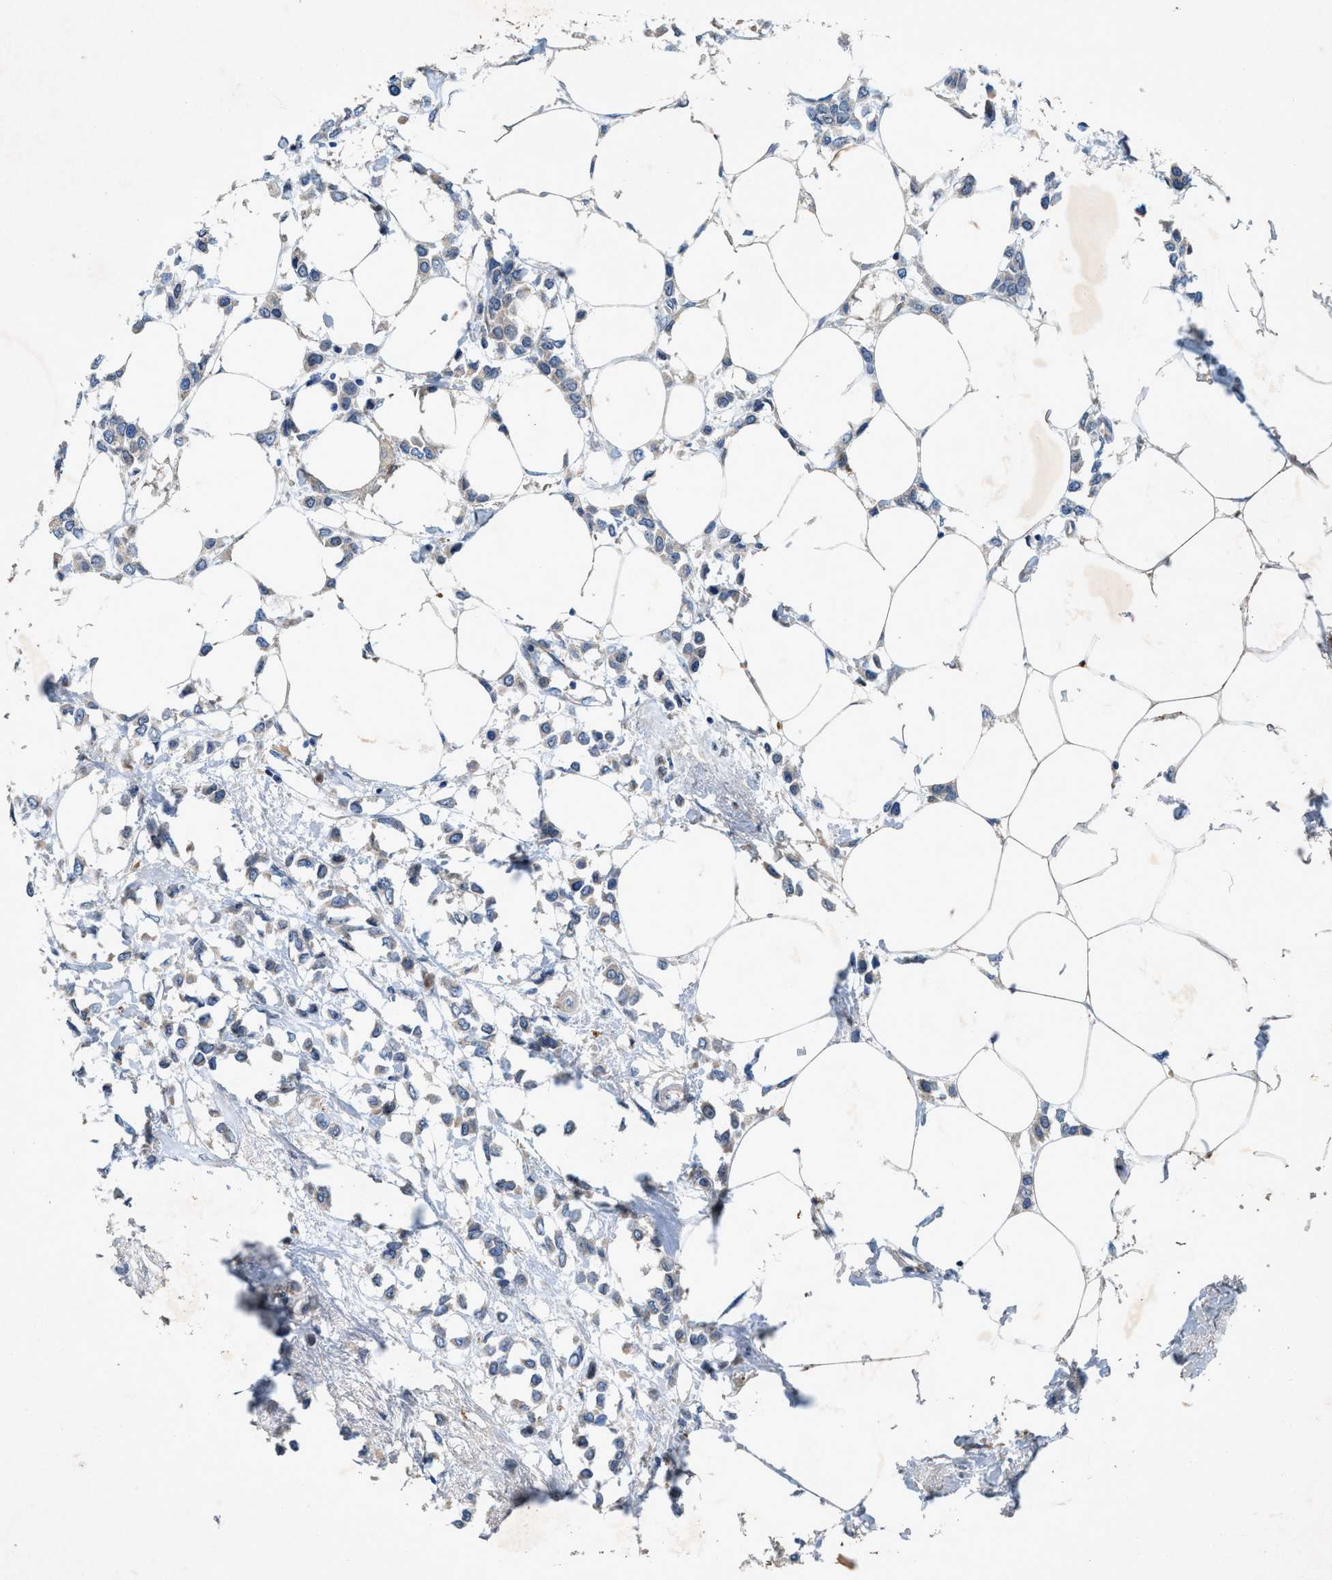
{"staining": {"intensity": "weak", "quantity": "<25%", "location": "cytoplasmic/membranous"}, "tissue": "breast cancer", "cell_type": "Tumor cells", "image_type": "cancer", "snomed": [{"axis": "morphology", "description": "Lobular carcinoma"}, {"axis": "topography", "description": "Breast"}], "caption": "Immunohistochemistry (IHC) image of neoplastic tissue: human breast cancer stained with DAB (3,3'-diaminobenzidine) shows no significant protein expression in tumor cells.", "gene": "URGCP", "patient": {"sex": "female", "age": 51}}